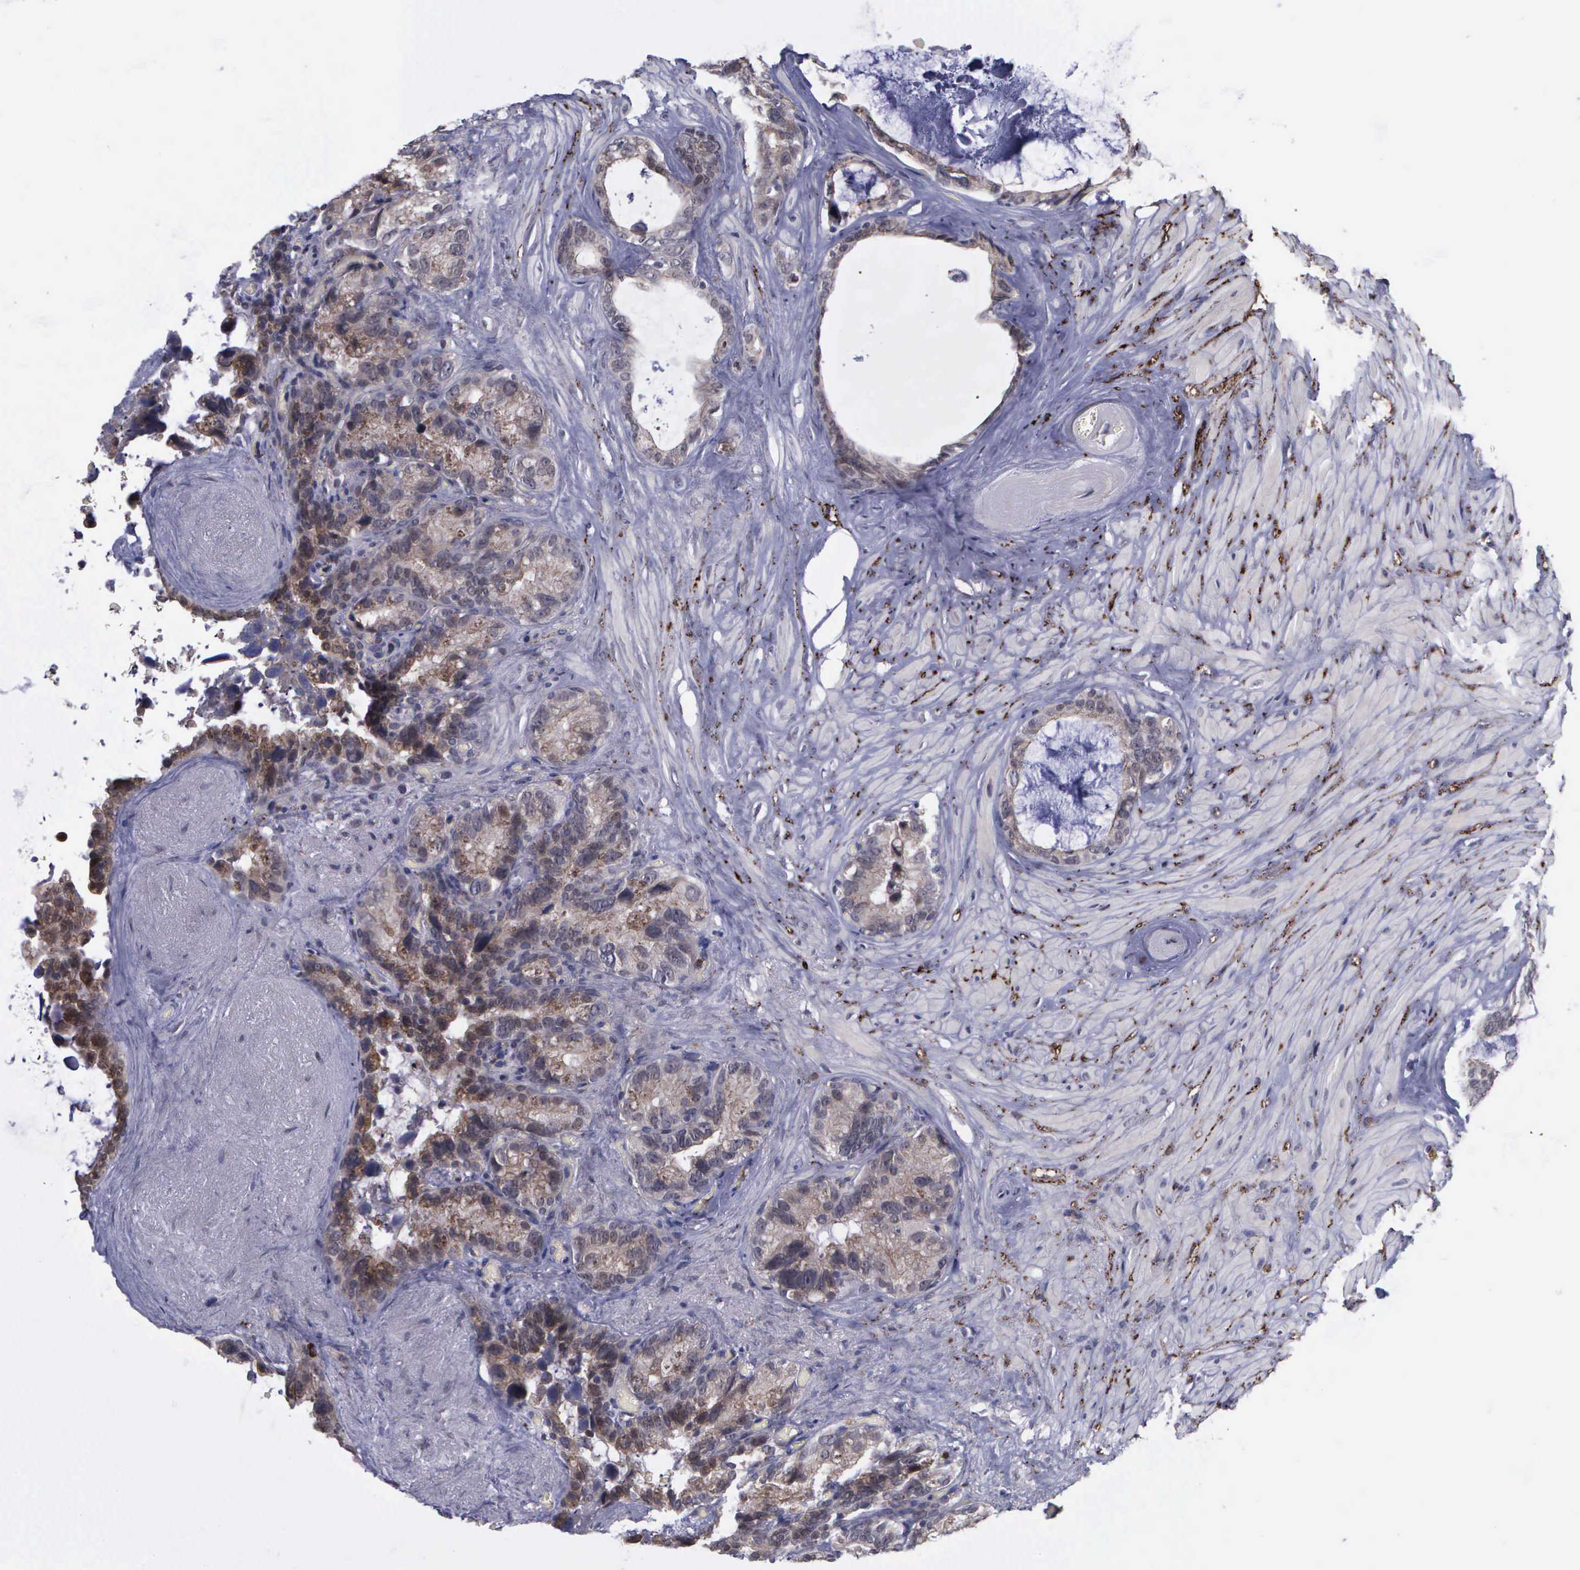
{"staining": {"intensity": "weak", "quantity": "25%-75%", "location": "cytoplasmic/membranous"}, "tissue": "seminal vesicle", "cell_type": "Glandular cells", "image_type": "normal", "snomed": [{"axis": "morphology", "description": "Normal tissue, NOS"}, {"axis": "topography", "description": "Seminal veicle"}], "caption": "DAB (3,3'-diaminobenzidine) immunohistochemical staining of normal human seminal vesicle shows weak cytoplasmic/membranous protein positivity in approximately 25%-75% of glandular cells. Nuclei are stained in blue.", "gene": "MAP3K9", "patient": {"sex": "male", "age": 63}}